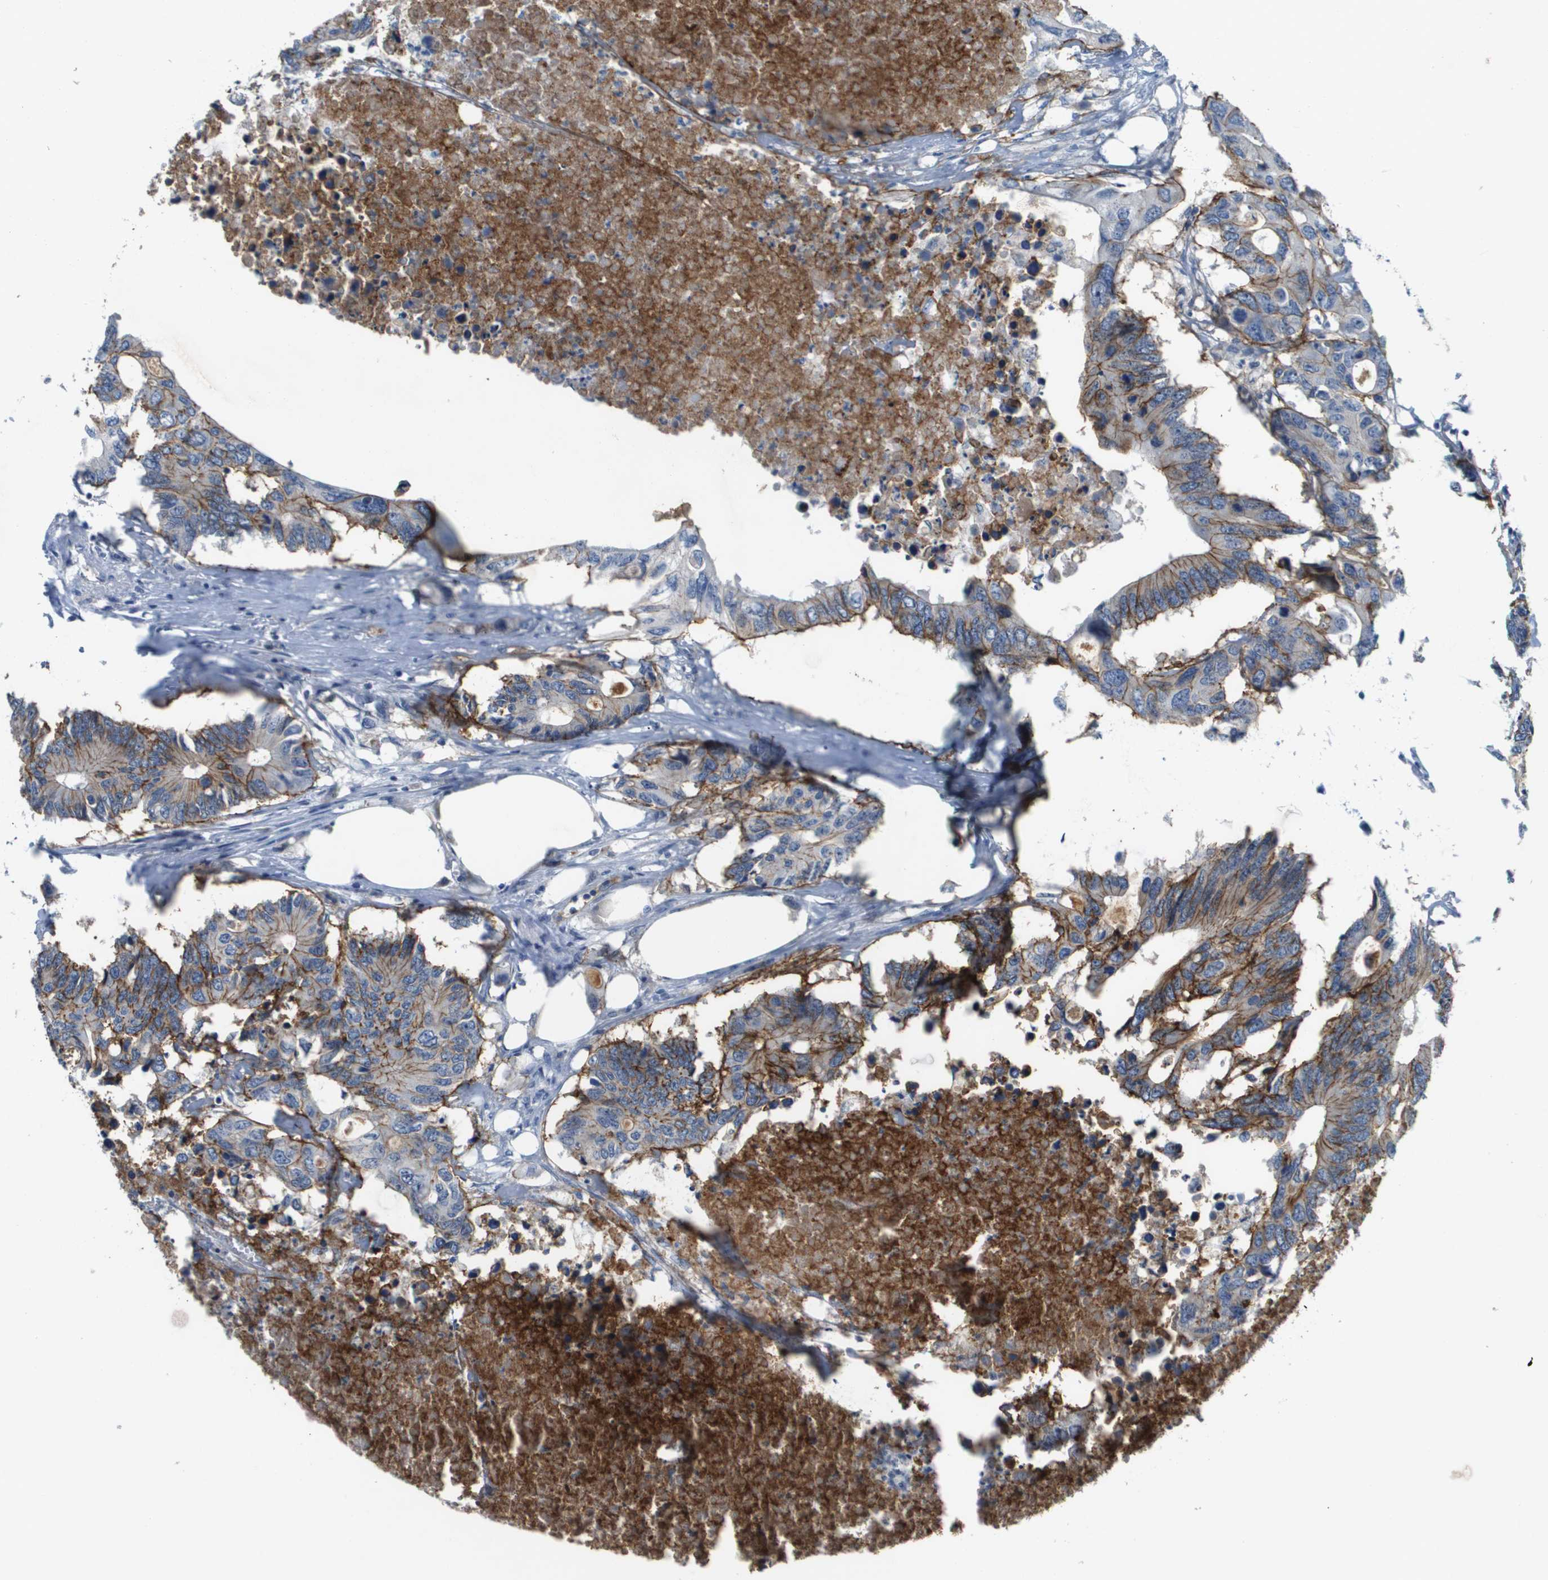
{"staining": {"intensity": "moderate", "quantity": ">75%", "location": "cytoplasmic/membranous"}, "tissue": "colorectal cancer", "cell_type": "Tumor cells", "image_type": "cancer", "snomed": [{"axis": "morphology", "description": "Adenocarcinoma, NOS"}, {"axis": "topography", "description": "Colon"}], "caption": "Colorectal cancer was stained to show a protein in brown. There is medium levels of moderate cytoplasmic/membranous staining in about >75% of tumor cells.", "gene": "ITGA6", "patient": {"sex": "male", "age": 71}}